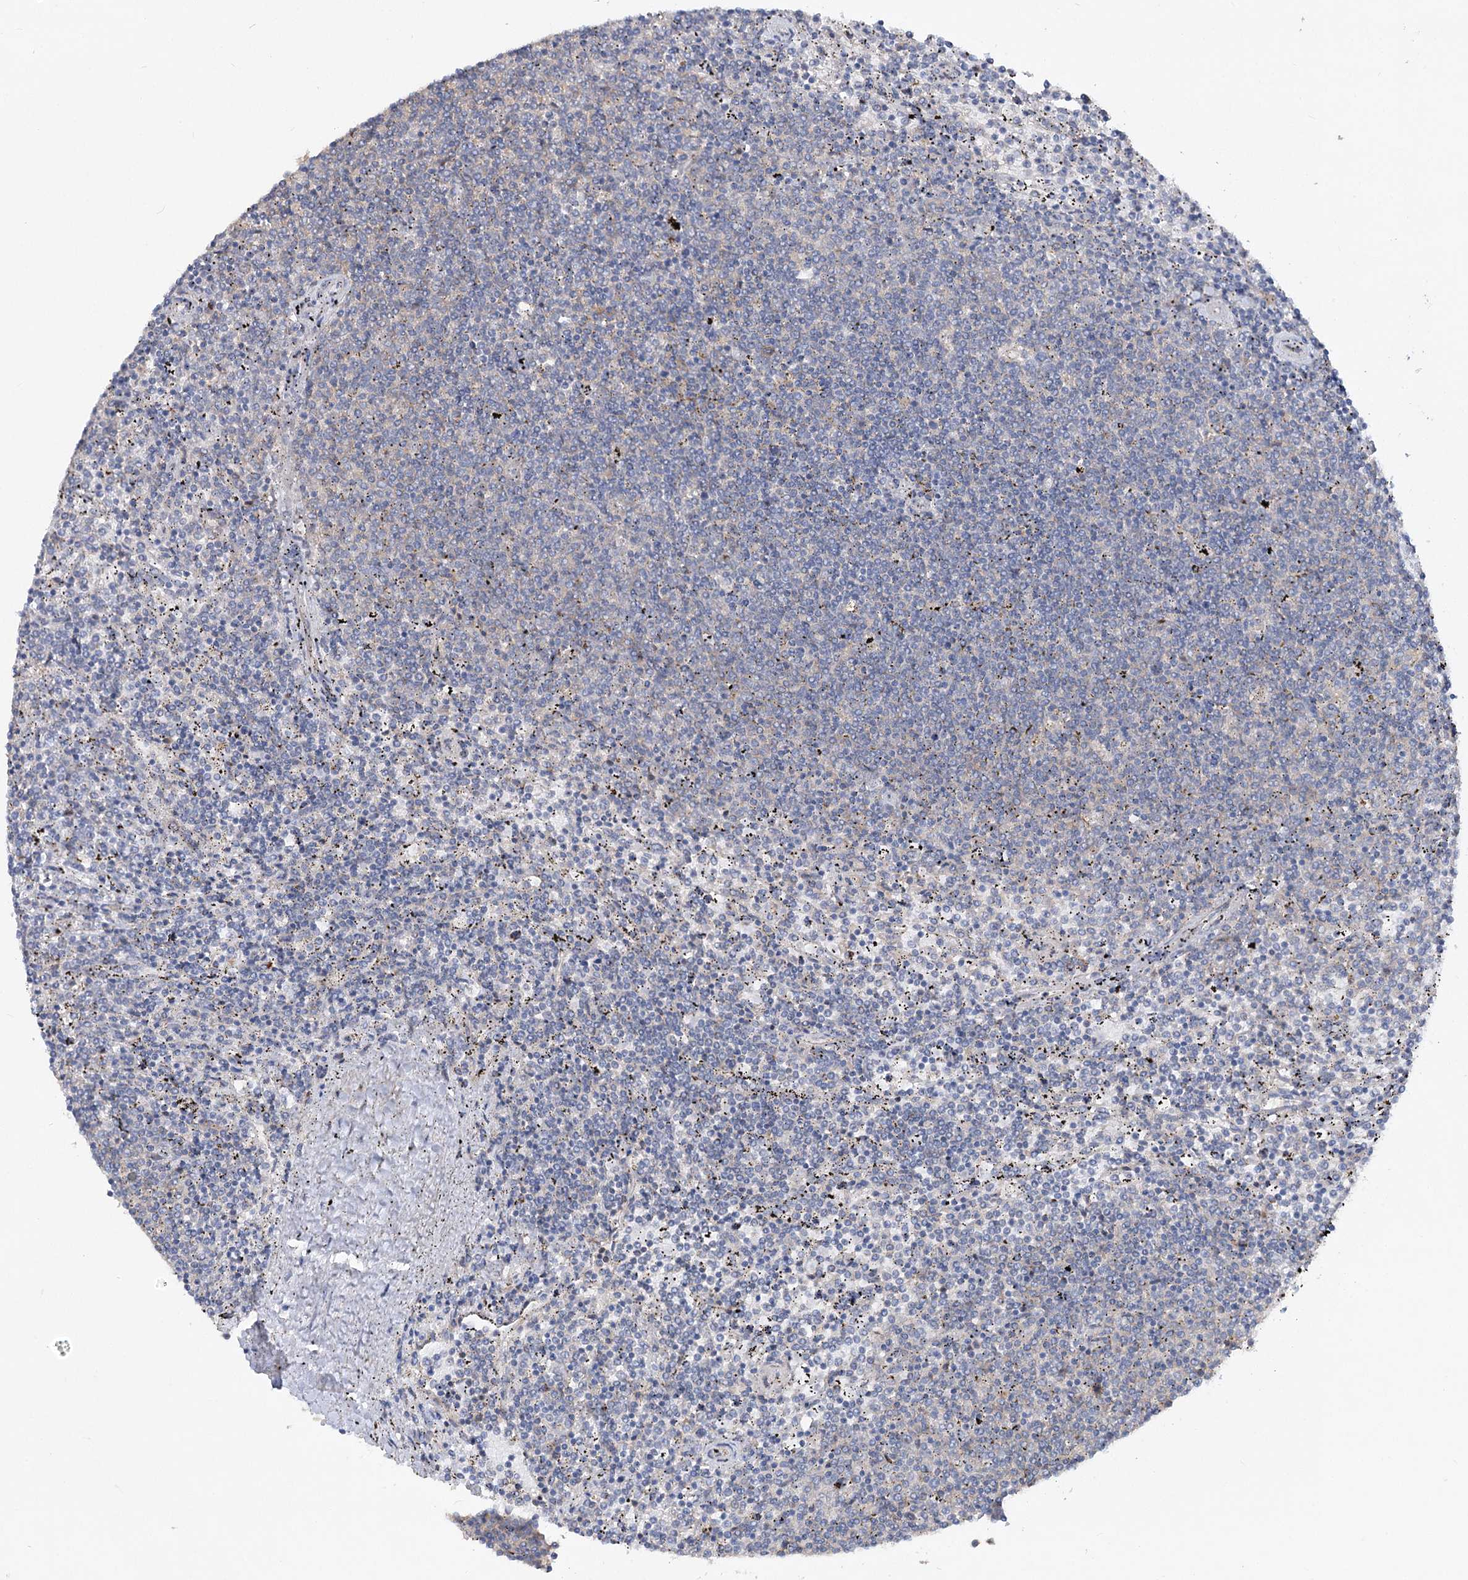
{"staining": {"intensity": "negative", "quantity": "none", "location": "none"}, "tissue": "lymphoma", "cell_type": "Tumor cells", "image_type": "cancer", "snomed": [{"axis": "morphology", "description": "Malignant lymphoma, non-Hodgkin's type, Low grade"}, {"axis": "topography", "description": "Spleen"}], "caption": "Lymphoma was stained to show a protein in brown. There is no significant staining in tumor cells.", "gene": "SCN11A", "patient": {"sex": "female", "age": 50}}